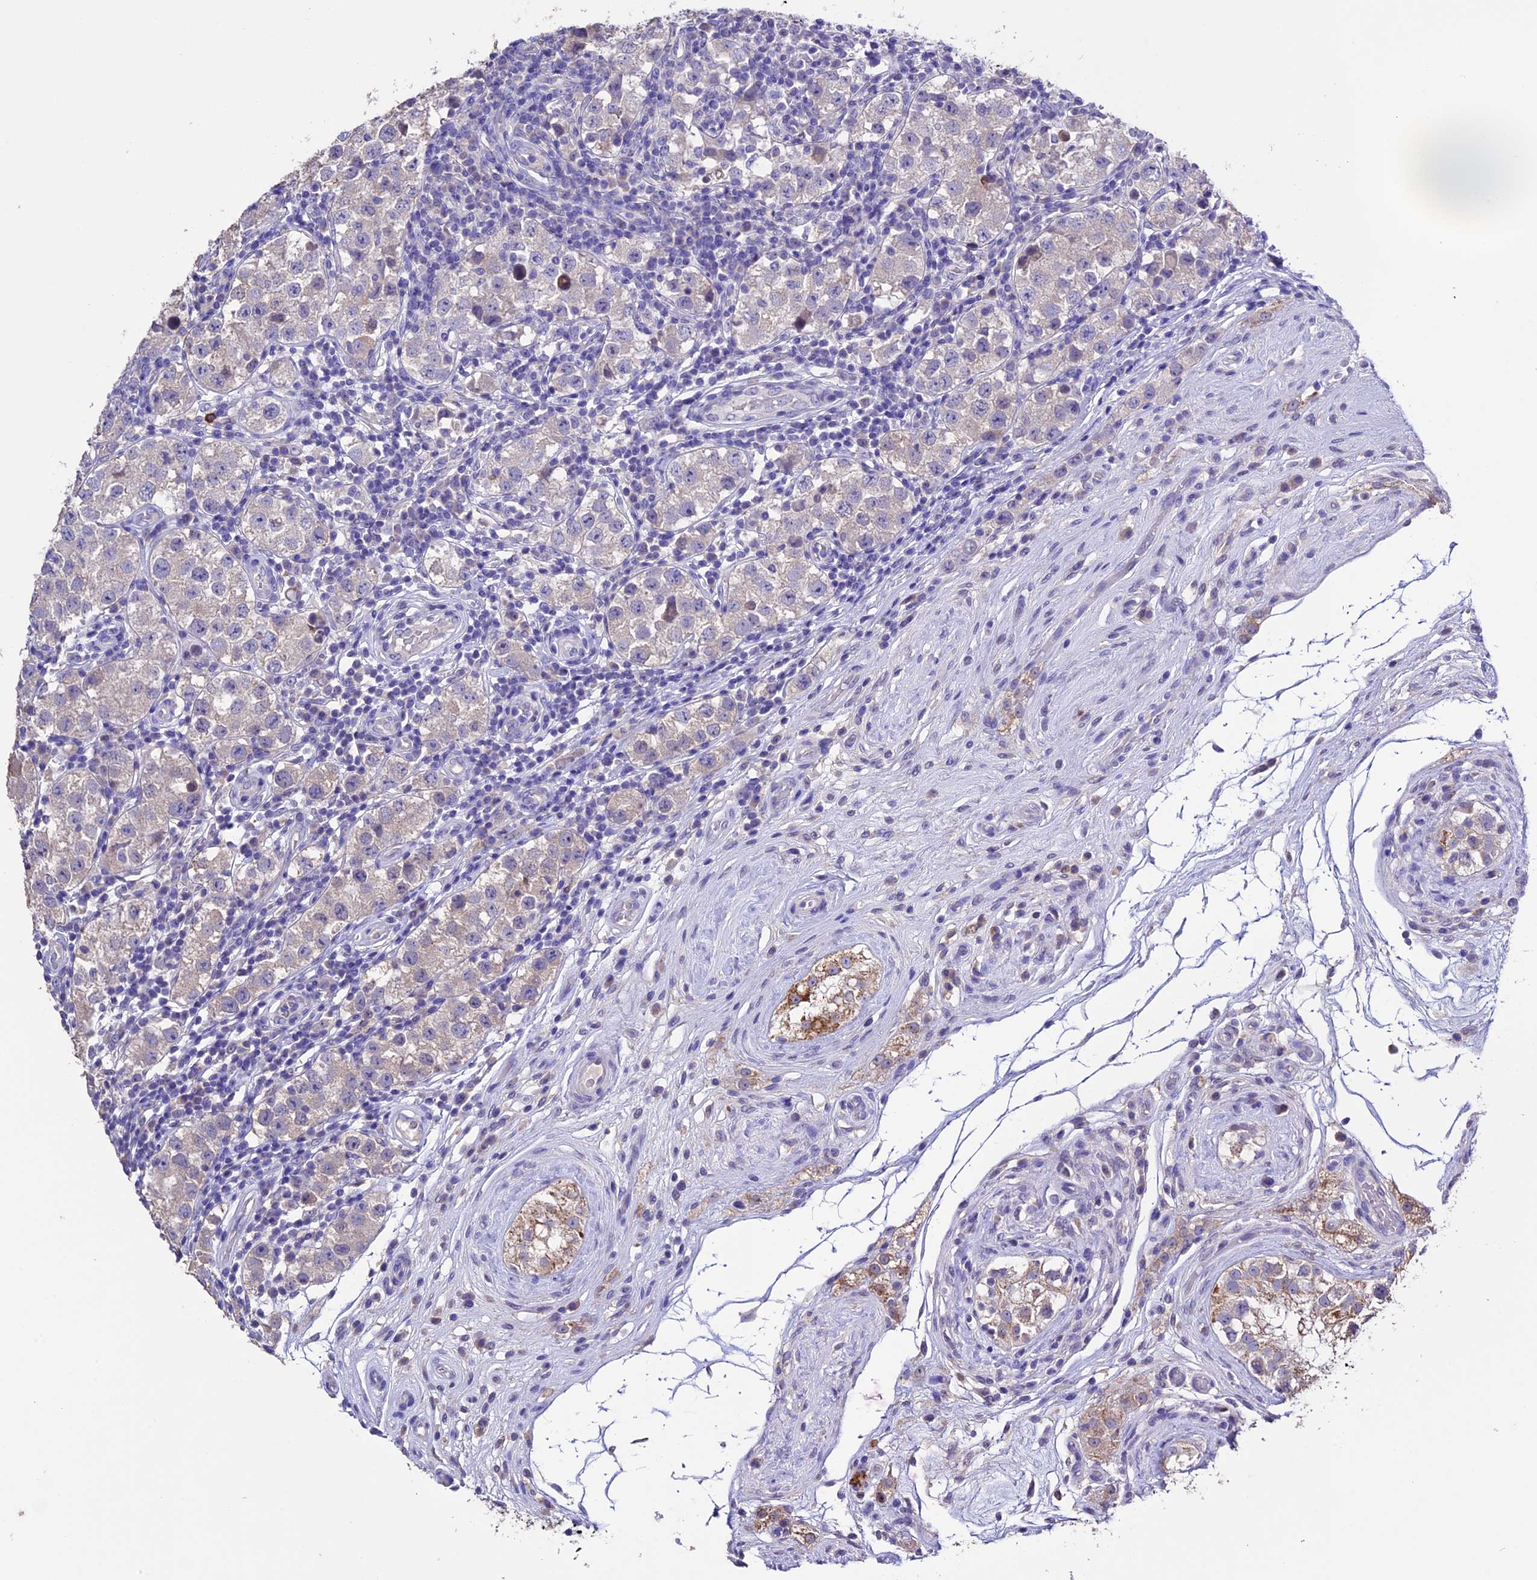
{"staining": {"intensity": "negative", "quantity": "none", "location": "none"}, "tissue": "testis cancer", "cell_type": "Tumor cells", "image_type": "cancer", "snomed": [{"axis": "morphology", "description": "Seminoma, NOS"}, {"axis": "topography", "description": "Testis"}], "caption": "Protein analysis of testis cancer (seminoma) reveals no significant positivity in tumor cells.", "gene": "DIS3L", "patient": {"sex": "male", "age": 34}}